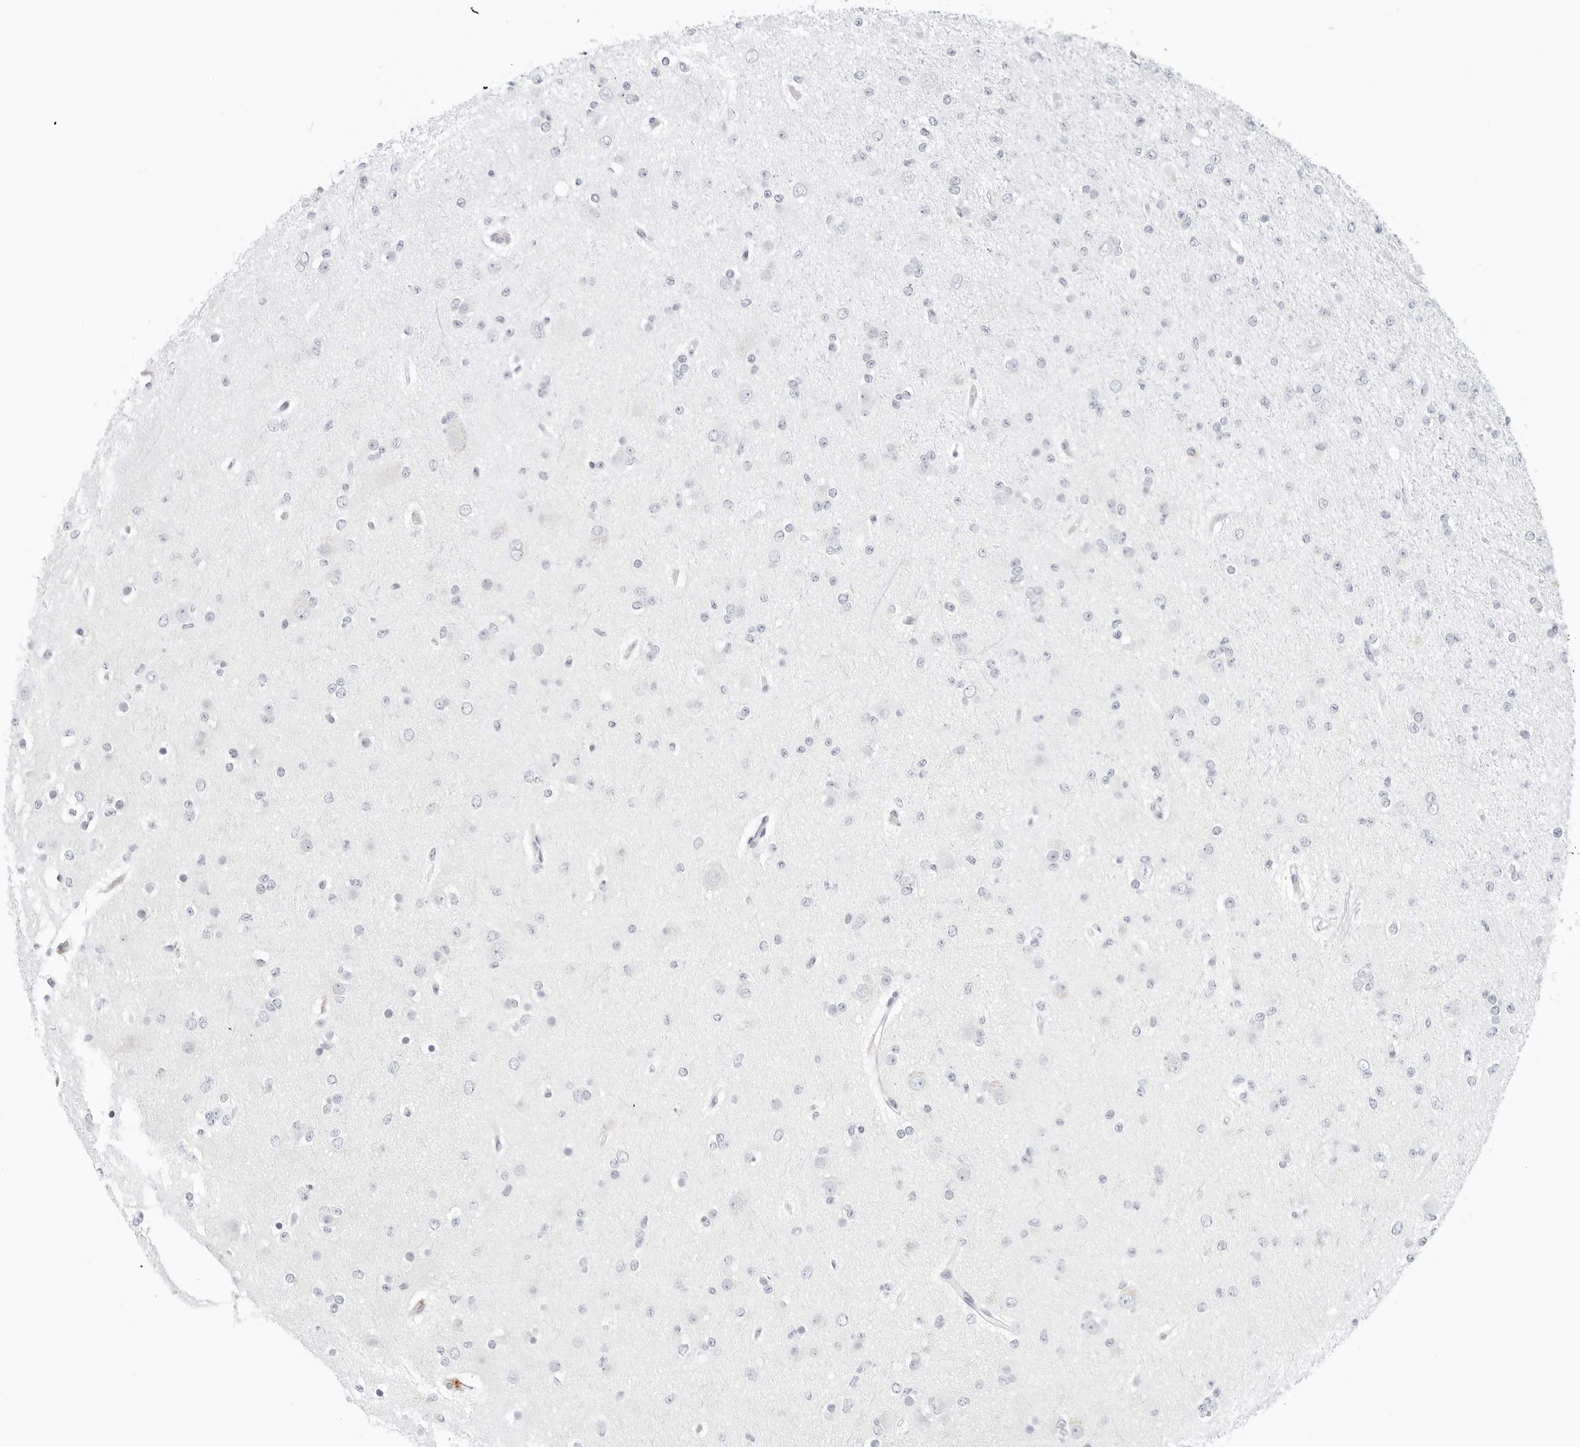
{"staining": {"intensity": "negative", "quantity": "none", "location": "none"}, "tissue": "glioma", "cell_type": "Tumor cells", "image_type": "cancer", "snomed": [{"axis": "morphology", "description": "Glioma, malignant, Low grade"}, {"axis": "topography", "description": "Brain"}], "caption": "A histopathology image of glioma stained for a protein displays no brown staining in tumor cells.", "gene": "RC3H1", "patient": {"sex": "female", "age": 22}}